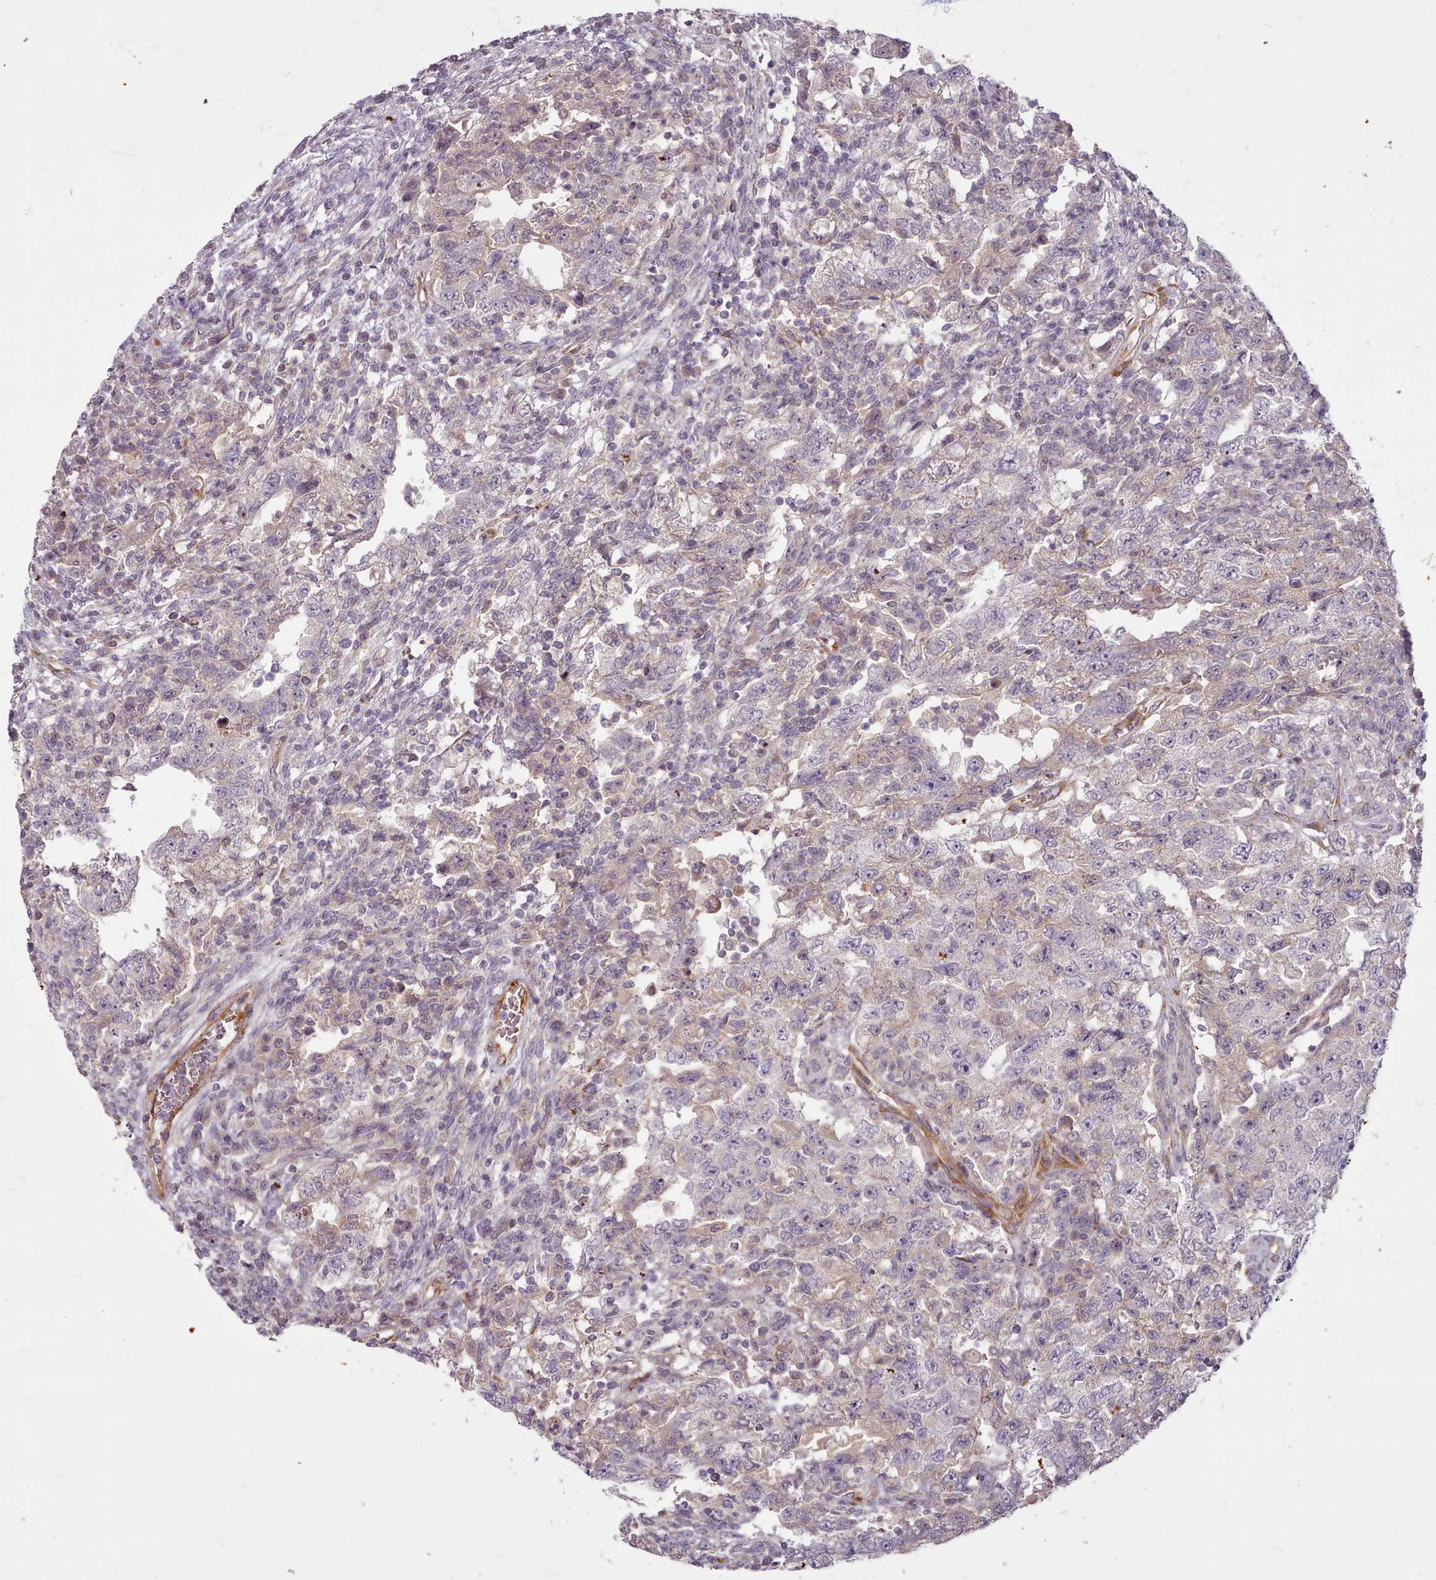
{"staining": {"intensity": "negative", "quantity": "none", "location": "none"}, "tissue": "testis cancer", "cell_type": "Tumor cells", "image_type": "cancer", "snomed": [{"axis": "morphology", "description": "Carcinoma, Embryonal, NOS"}, {"axis": "topography", "description": "Testis"}], "caption": "Testis embryonal carcinoma was stained to show a protein in brown. There is no significant positivity in tumor cells.", "gene": "C1QTNF5", "patient": {"sex": "male", "age": 26}}